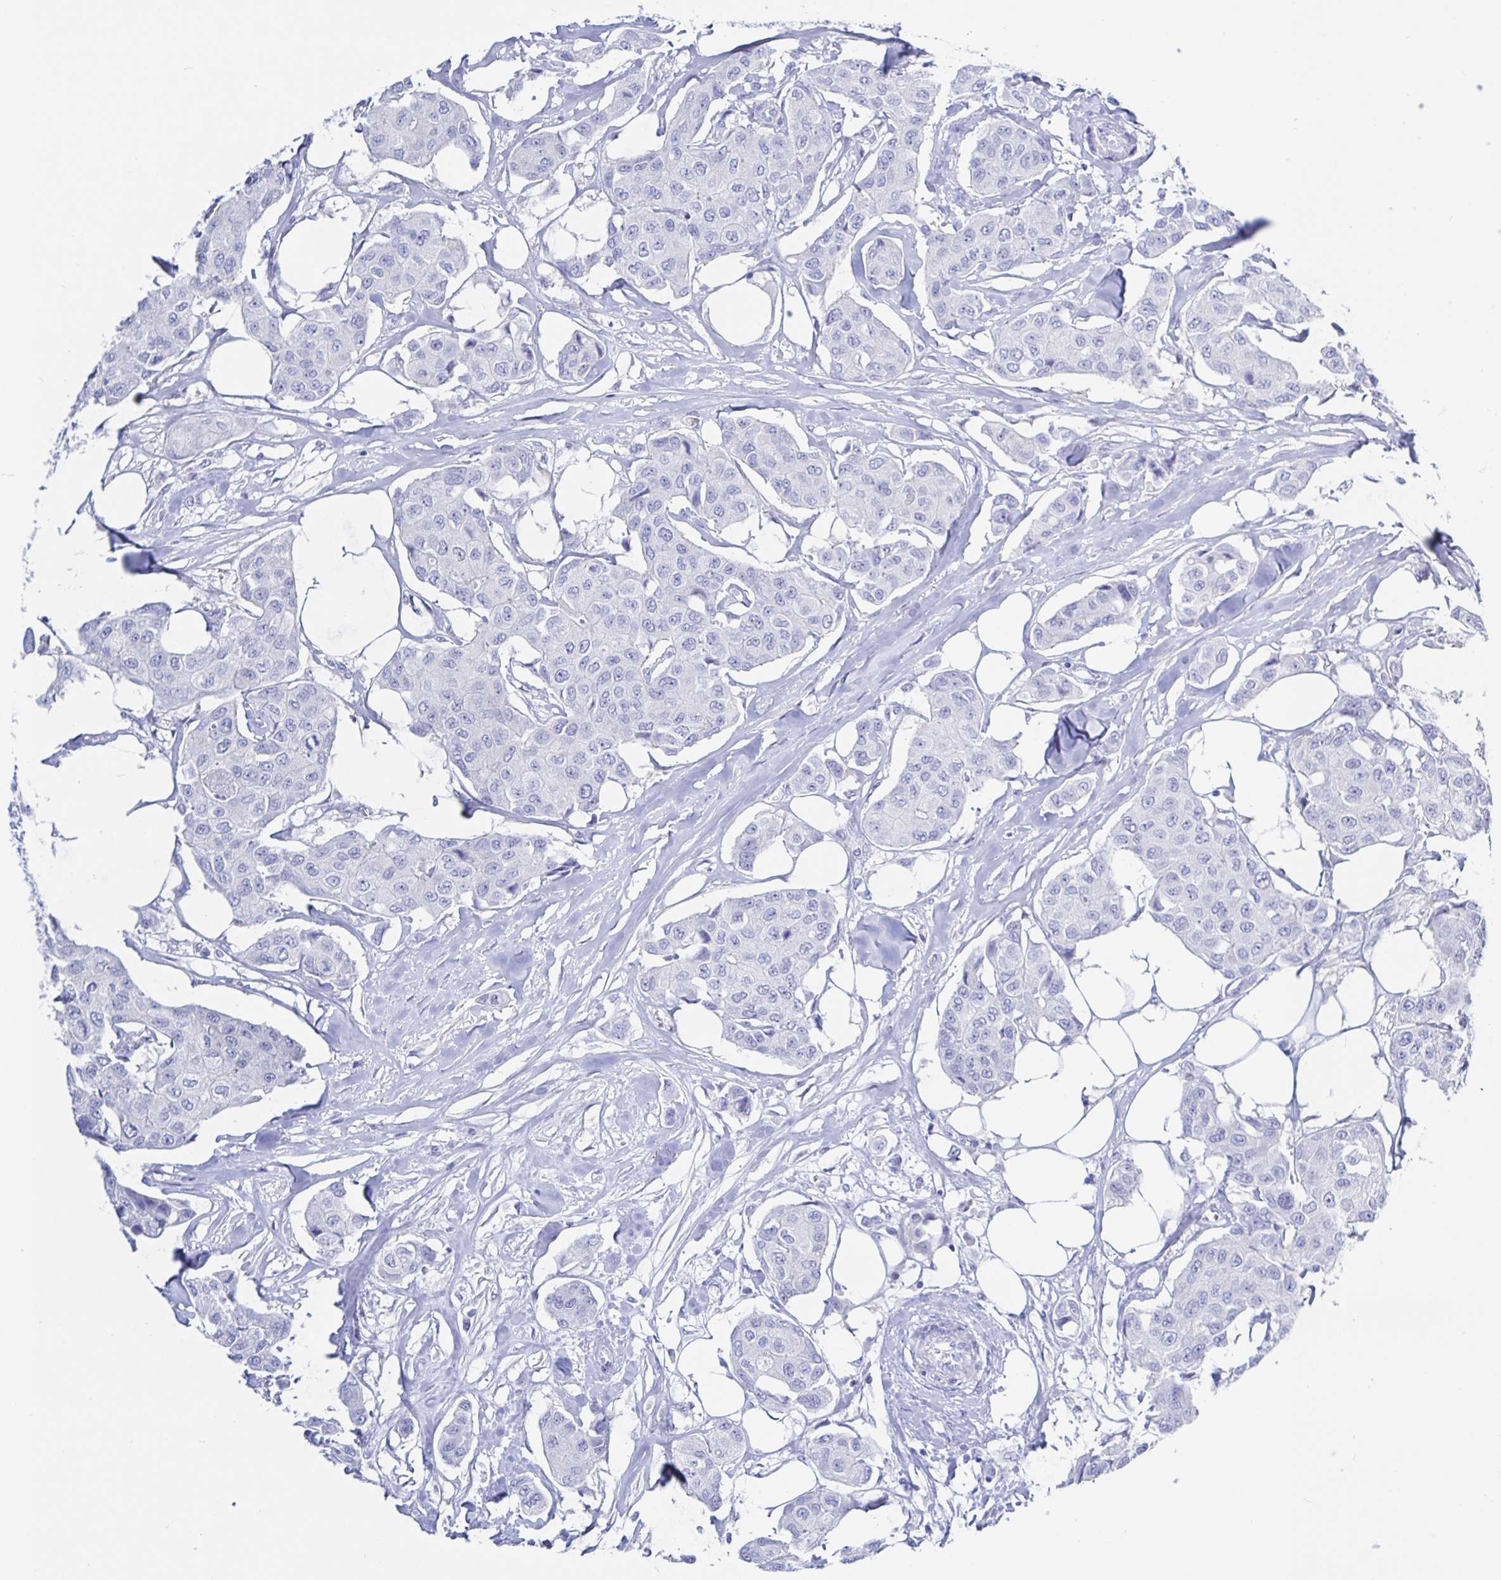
{"staining": {"intensity": "negative", "quantity": "none", "location": "none"}, "tissue": "breast cancer", "cell_type": "Tumor cells", "image_type": "cancer", "snomed": [{"axis": "morphology", "description": "Duct carcinoma"}, {"axis": "topography", "description": "Breast"}, {"axis": "topography", "description": "Lymph node"}], "caption": "There is no significant positivity in tumor cells of intraductal carcinoma (breast).", "gene": "KCNH6", "patient": {"sex": "female", "age": 80}}